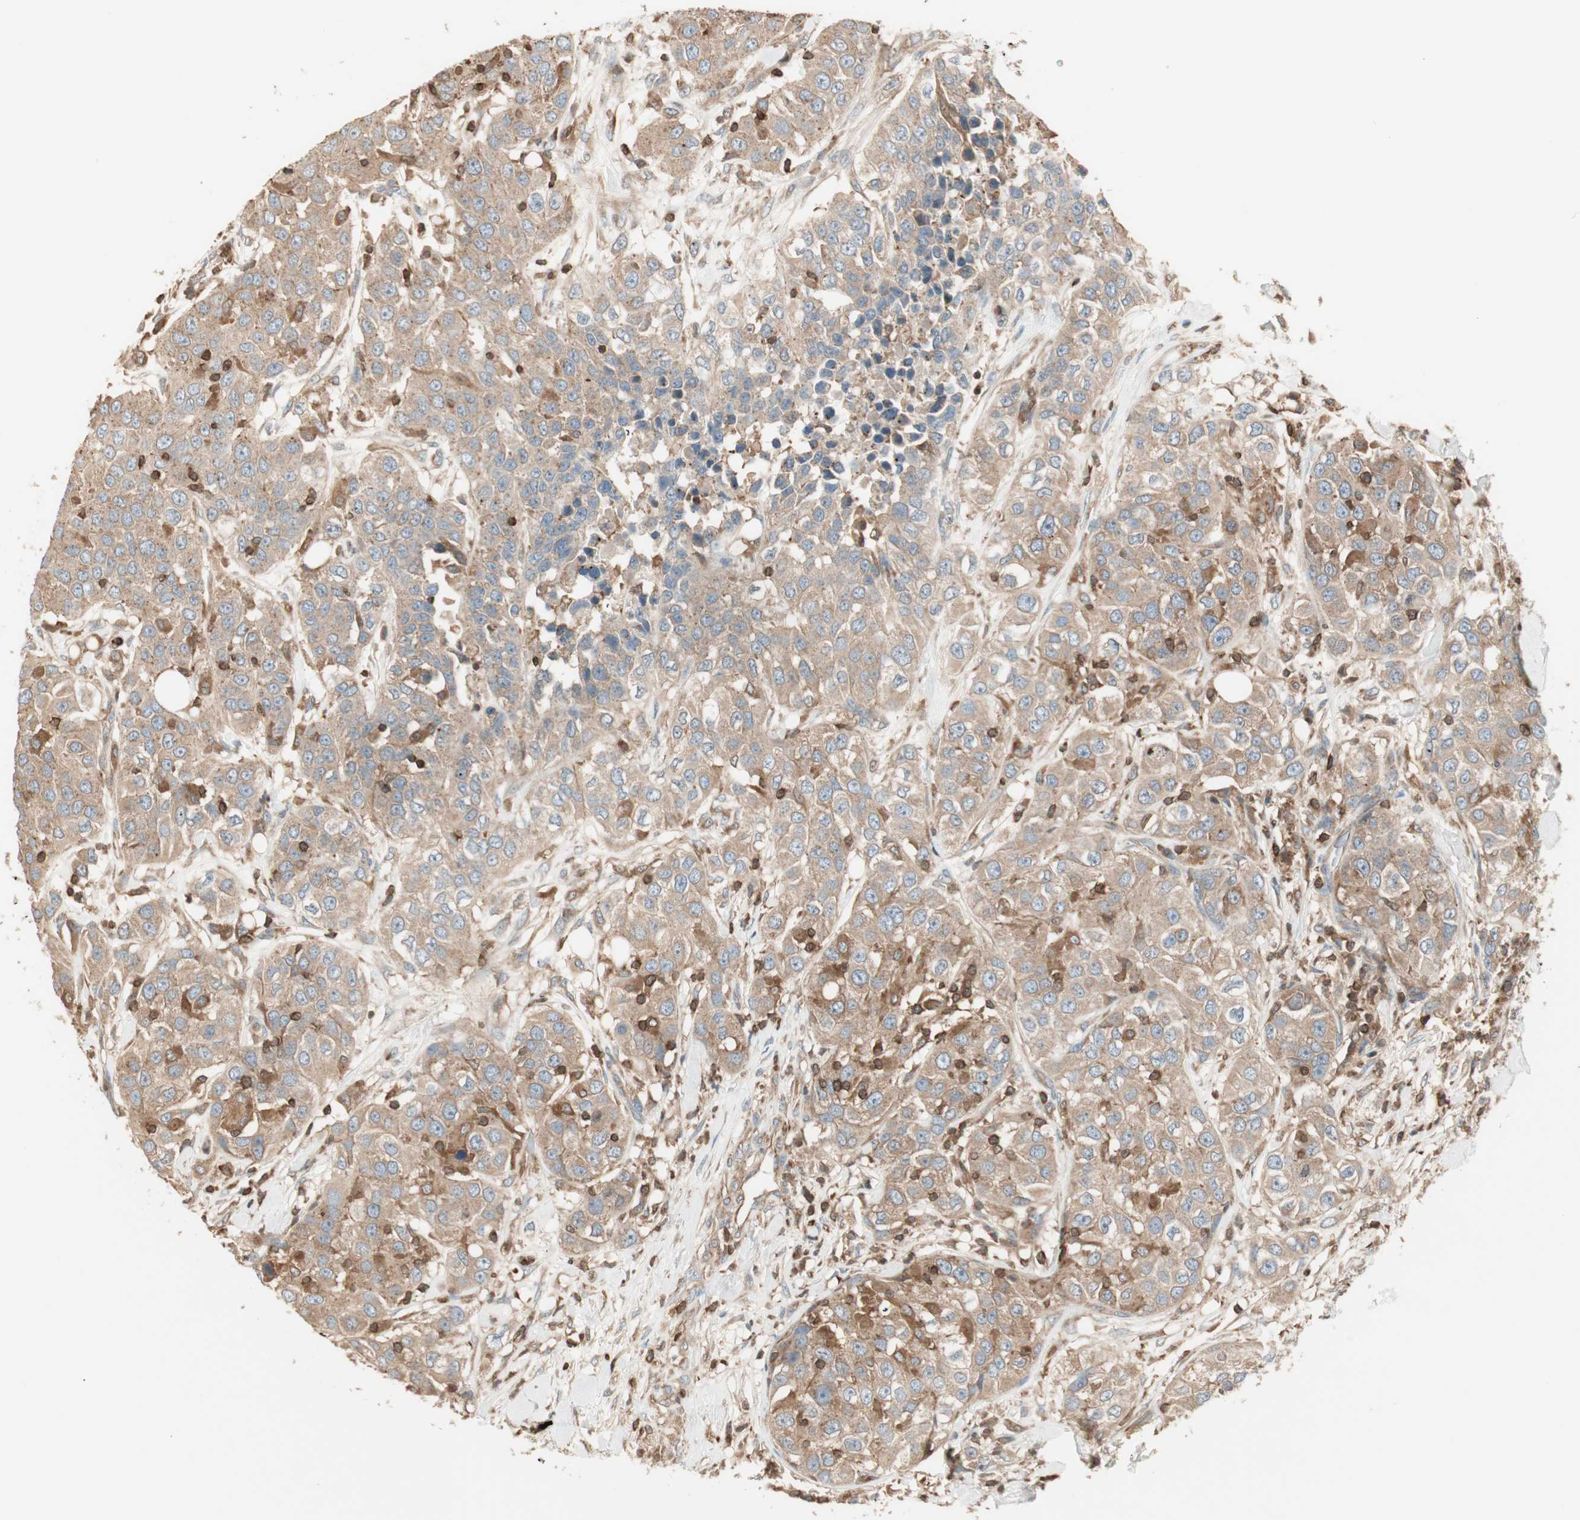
{"staining": {"intensity": "weak", "quantity": ">75%", "location": "cytoplasmic/membranous"}, "tissue": "urothelial cancer", "cell_type": "Tumor cells", "image_type": "cancer", "snomed": [{"axis": "morphology", "description": "Urothelial carcinoma, High grade"}, {"axis": "topography", "description": "Urinary bladder"}], "caption": "Immunohistochemistry (DAB (3,3'-diaminobenzidine)) staining of urothelial cancer reveals weak cytoplasmic/membranous protein positivity in about >75% of tumor cells.", "gene": "CRLF3", "patient": {"sex": "female", "age": 80}}